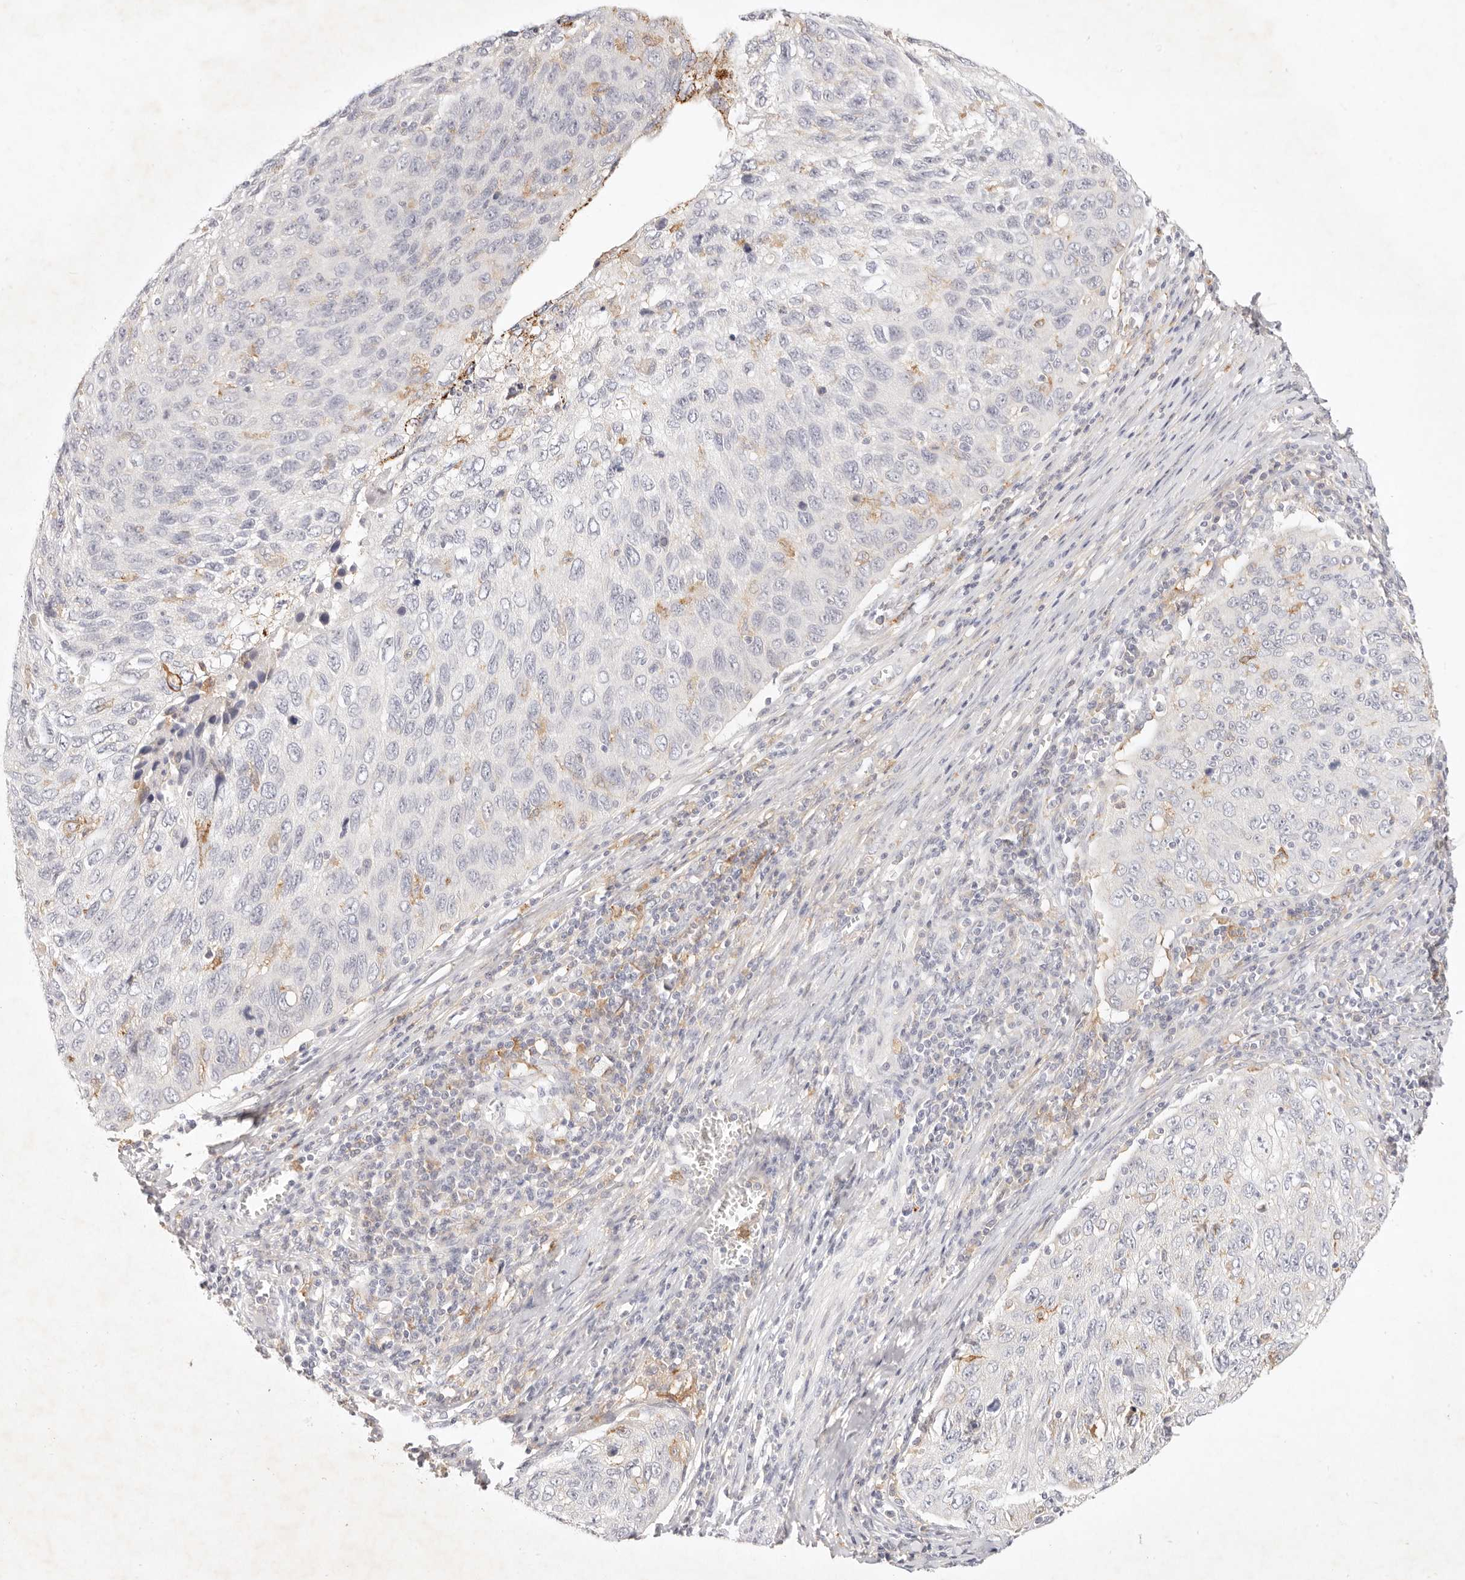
{"staining": {"intensity": "weak", "quantity": "<25%", "location": "cytoplasmic/membranous"}, "tissue": "cervical cancer", "cell_type": "Tumor cells", "image_type": "cancer", "snomed": [{"axis": "morphology", "description": "Squamous cell carcinoma, NOS"}, {"axis": "topography", "description": "Cervix"}], "caption": "Immunohistochemistry histopathology image of cervical squamous cell carcinoma stained for a protein (brown), which shows no staining in tumor cells.", "gene": "GPR84", "patient": {"sex": "female", "age": 53}}